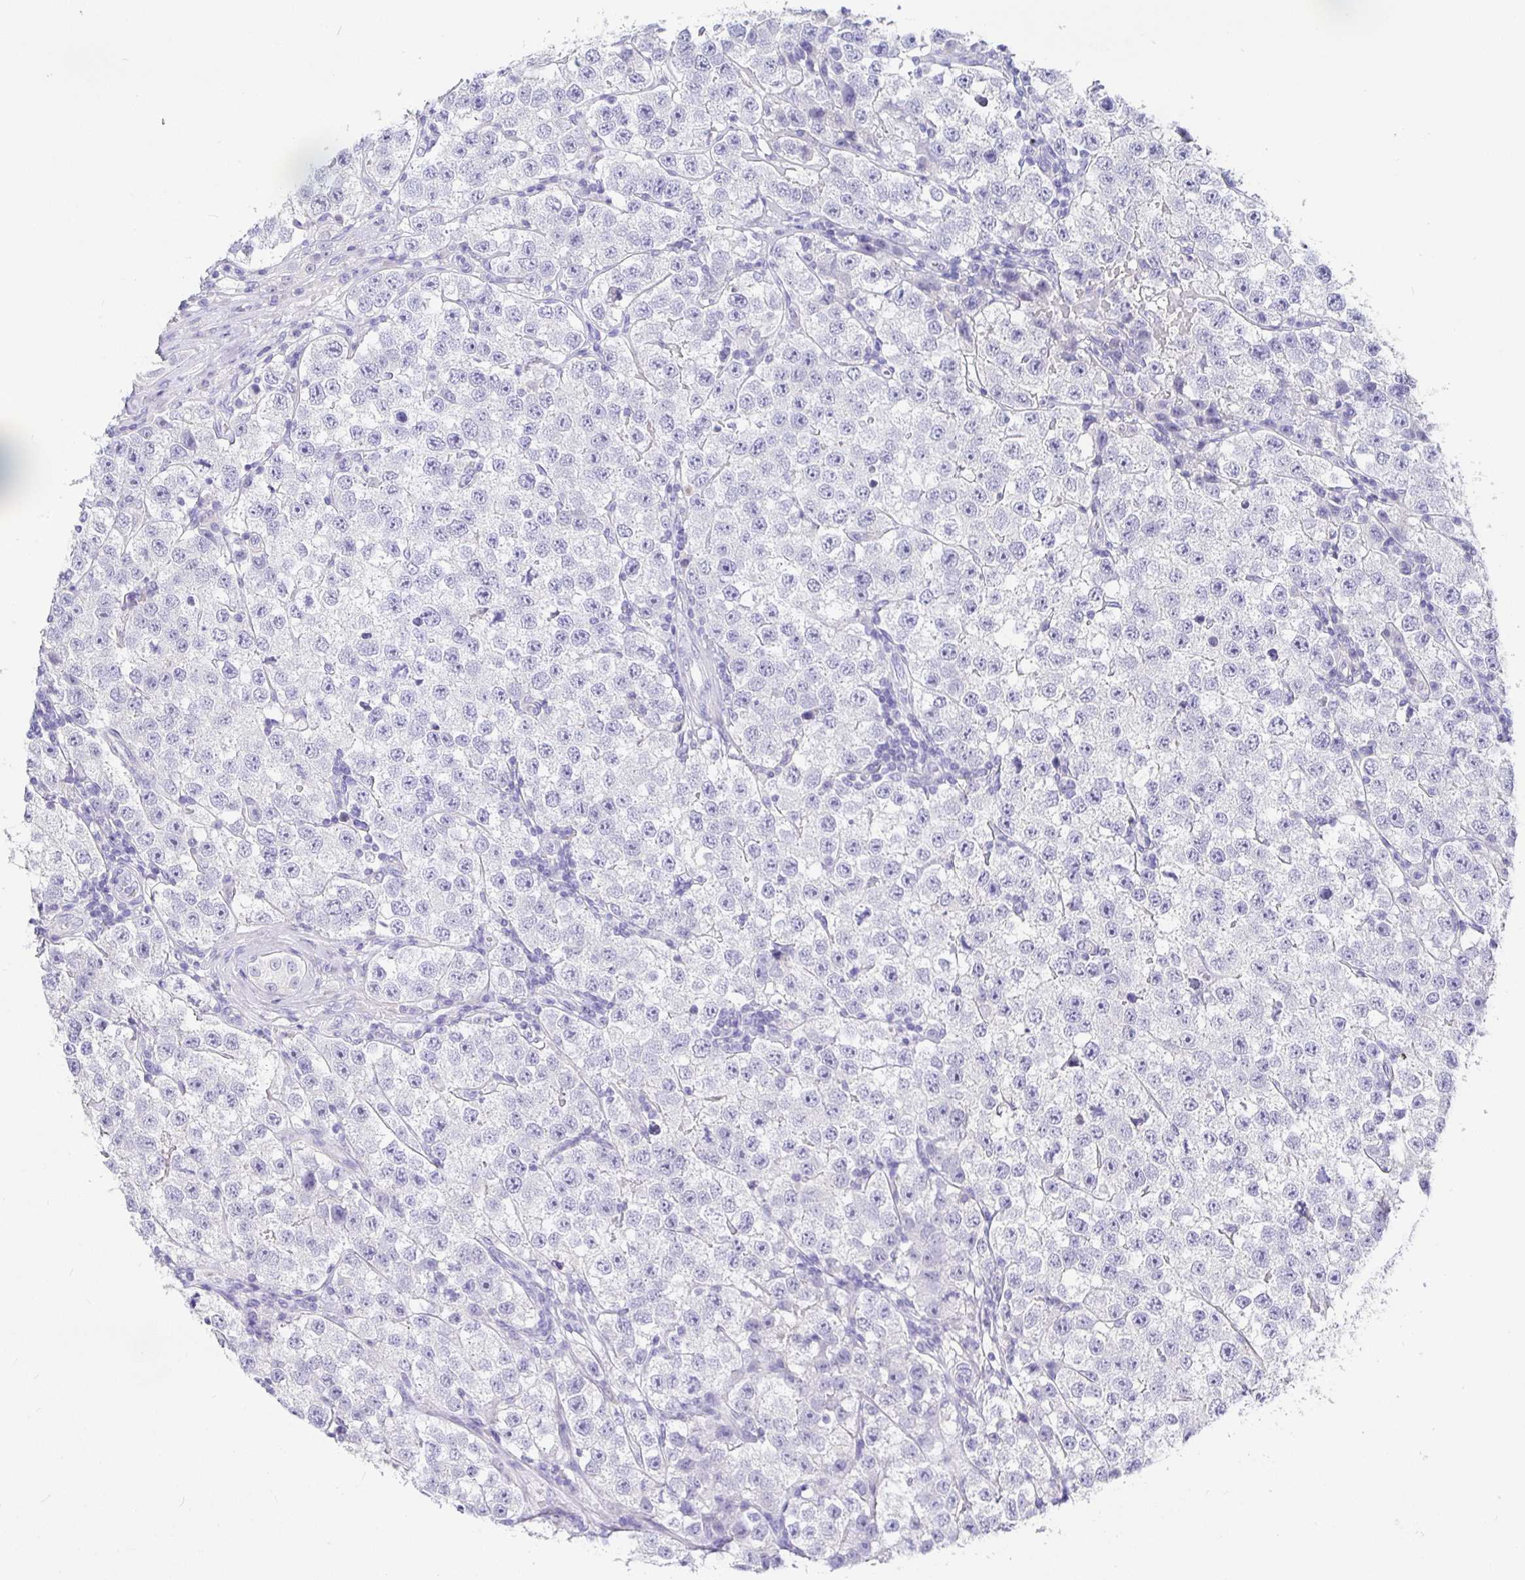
{"staining": {"intensity": "negative", "quantity": "none", "location": "none"}, "tissue": "testis cancer", "cell_type": "Tumor cells", "image_type": "cancer", "snomed": [{"axis": "morphology", "description": "Seminoma, NOS"}, {"axis": "topography", "description": "Testis"}], "caption": "This histopathology image is of testis cancer (seminoma) stained with immunohistochemistry (IHC) to label a protein in brown with the nuclei are counter-stained blue. There is no positivity in tumor cells.", "gene": "TPTE", "patient": {"sex": "male", "age": 34}}